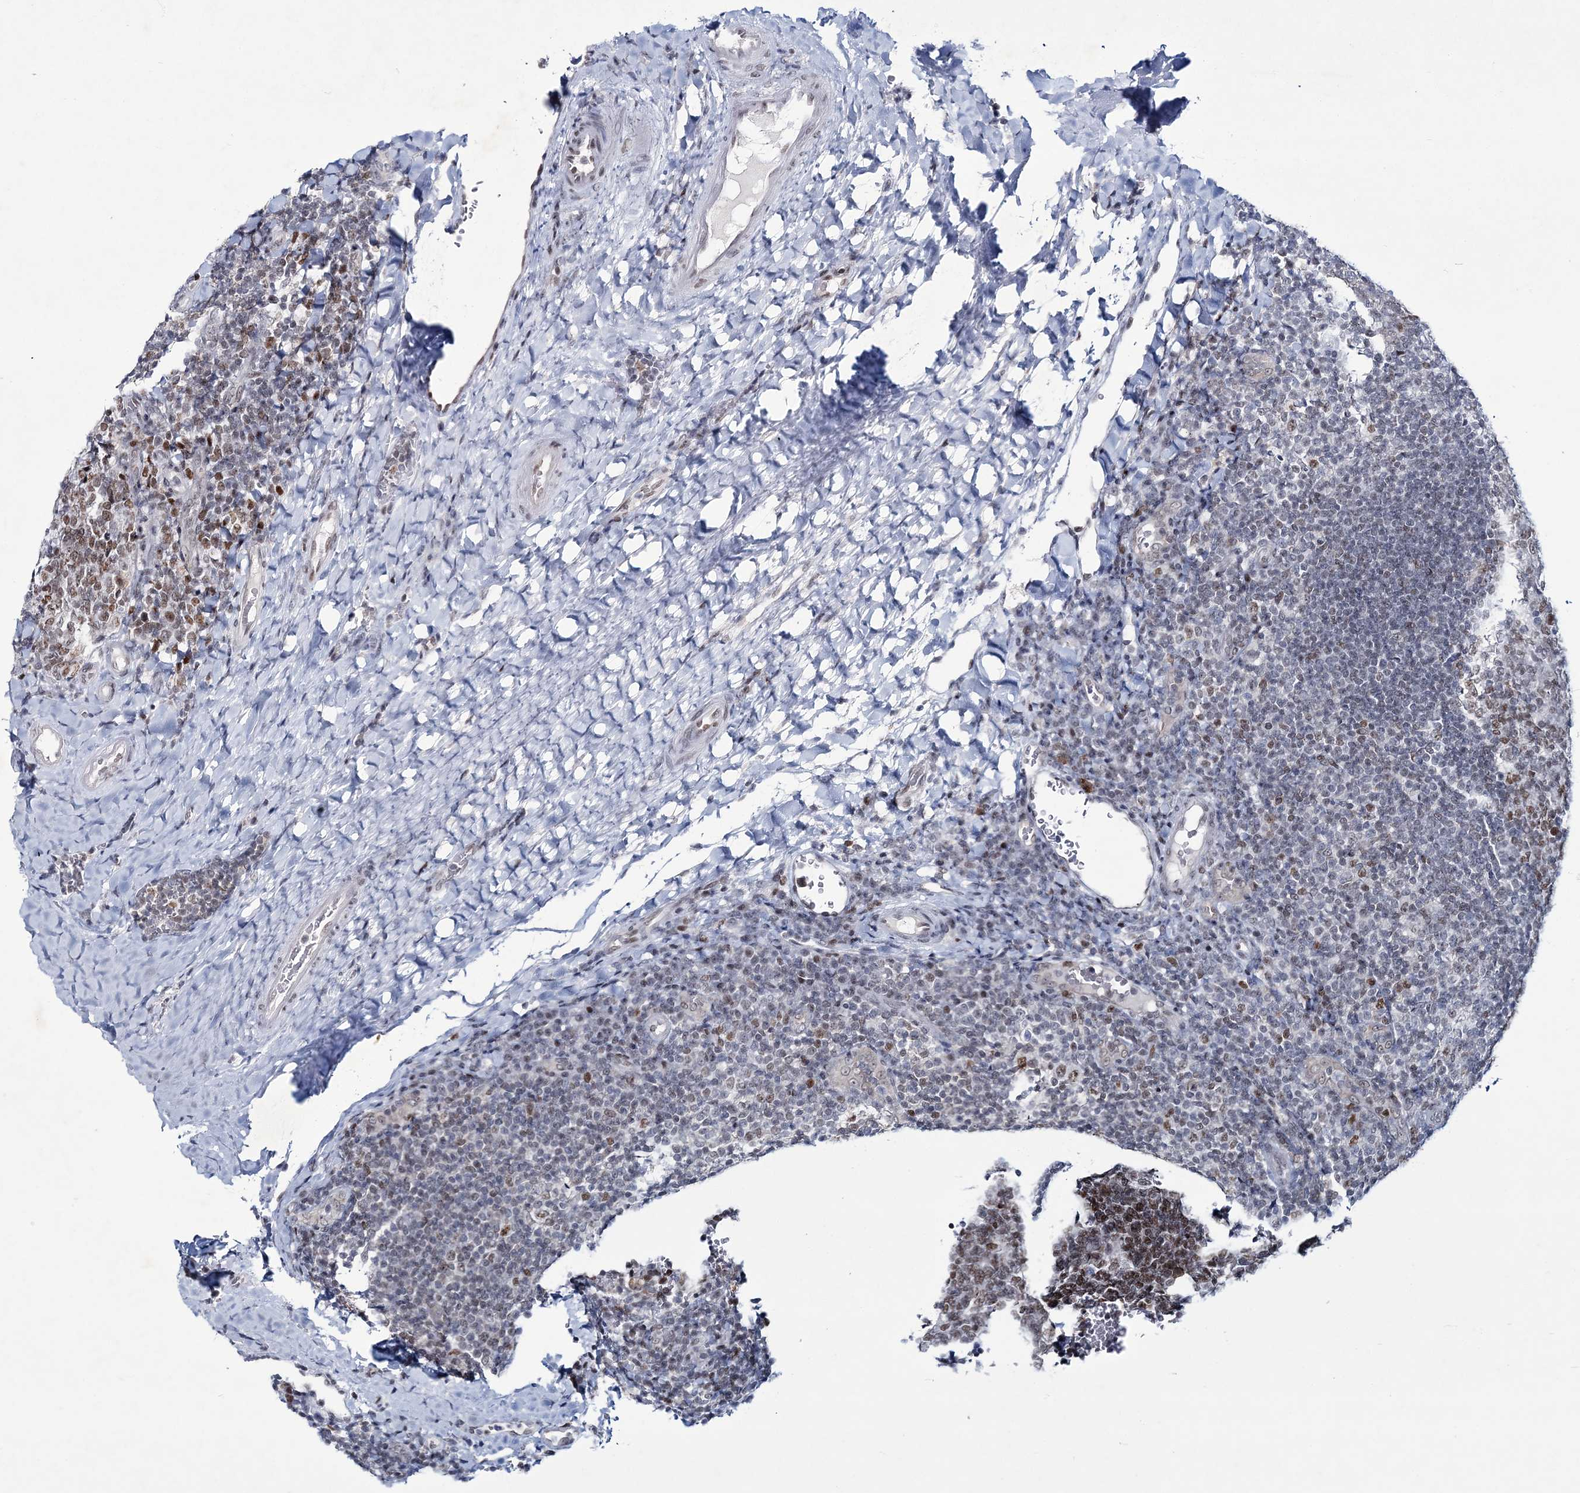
{"staining": {"intensity": "moderate", "quantity": ">75%", "location": "nuclear"}, "tissue": "tonsil", "cell_type": "Germinal center cells", "image_type": "normal", "snomed": [{"axis": "morphology", "description": "Normal tissue, NOS"}, {"axis": "topography", "description": "Tonsil"}], "caption": "Tonsil stained for a protein (brown) displays moderate nuclear positive expression in about >75% of germinal center cells.", "gene": "LRRFIP2", "patient": {"sex": "male", "age": 17}}